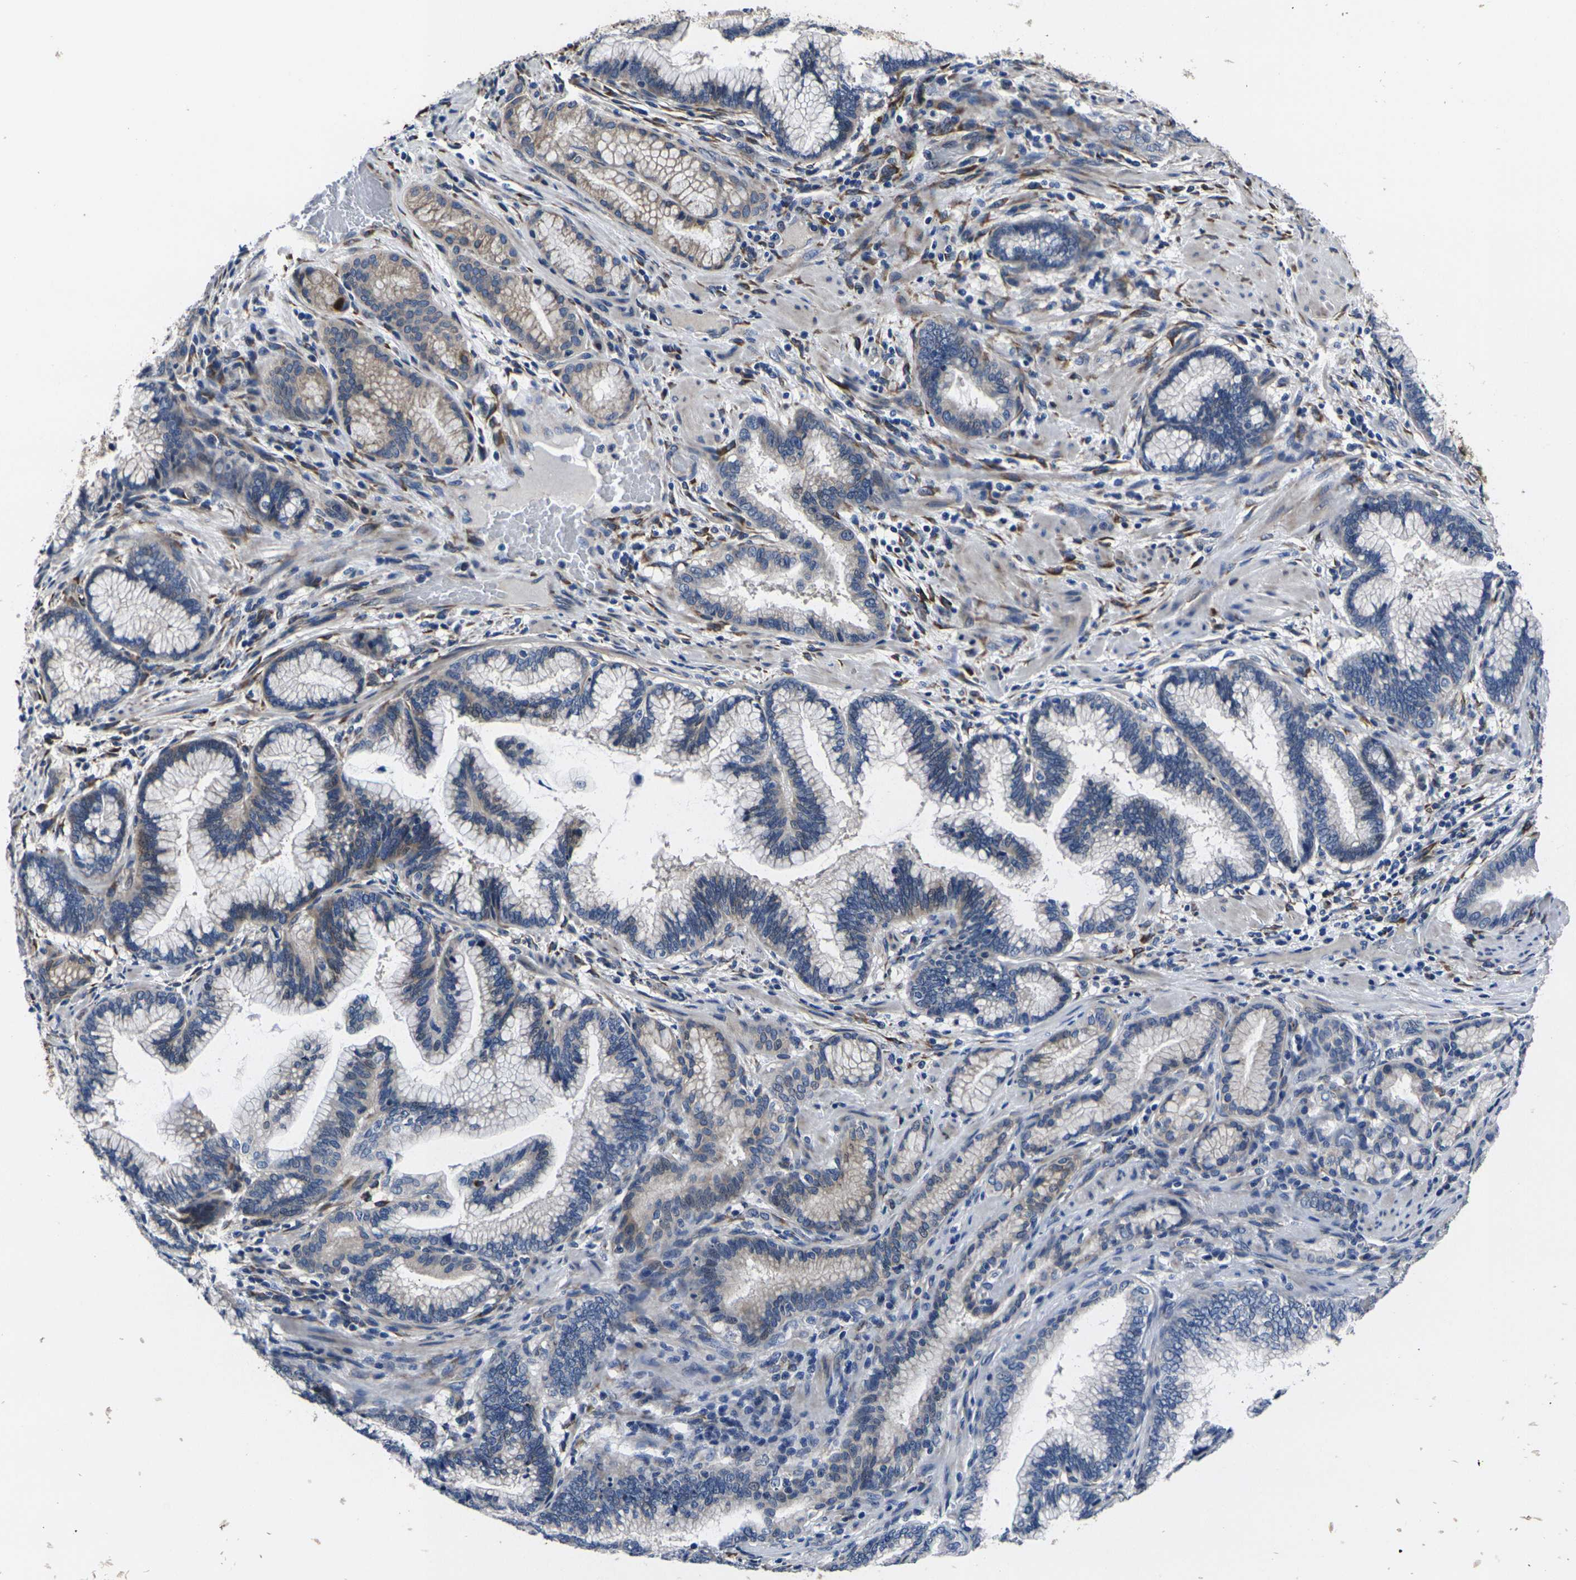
{"staining": {"intensity": "moderate", "quantity": "<25%", "location": "cytoplasmic/membranous"}, "tissue": "pancreatic cancer", "cell_type": "Tumor cells", "image_type": "cancer", "snomed": [{"axis": "morphology", "description": "Adenocarcinoma, NOS"}, {"axis": "topography", "description": "Pancreas"}], "caption": "The histopathology image displays immunohistochemical staining of adenocarcinoma (pancreatic). There is moderate cytoplasmic/membranous positivity is identified in approximately <25% of tumor cells.", "gene": "CYP2C8", "patient": {"sex": "female", "age": 64}}